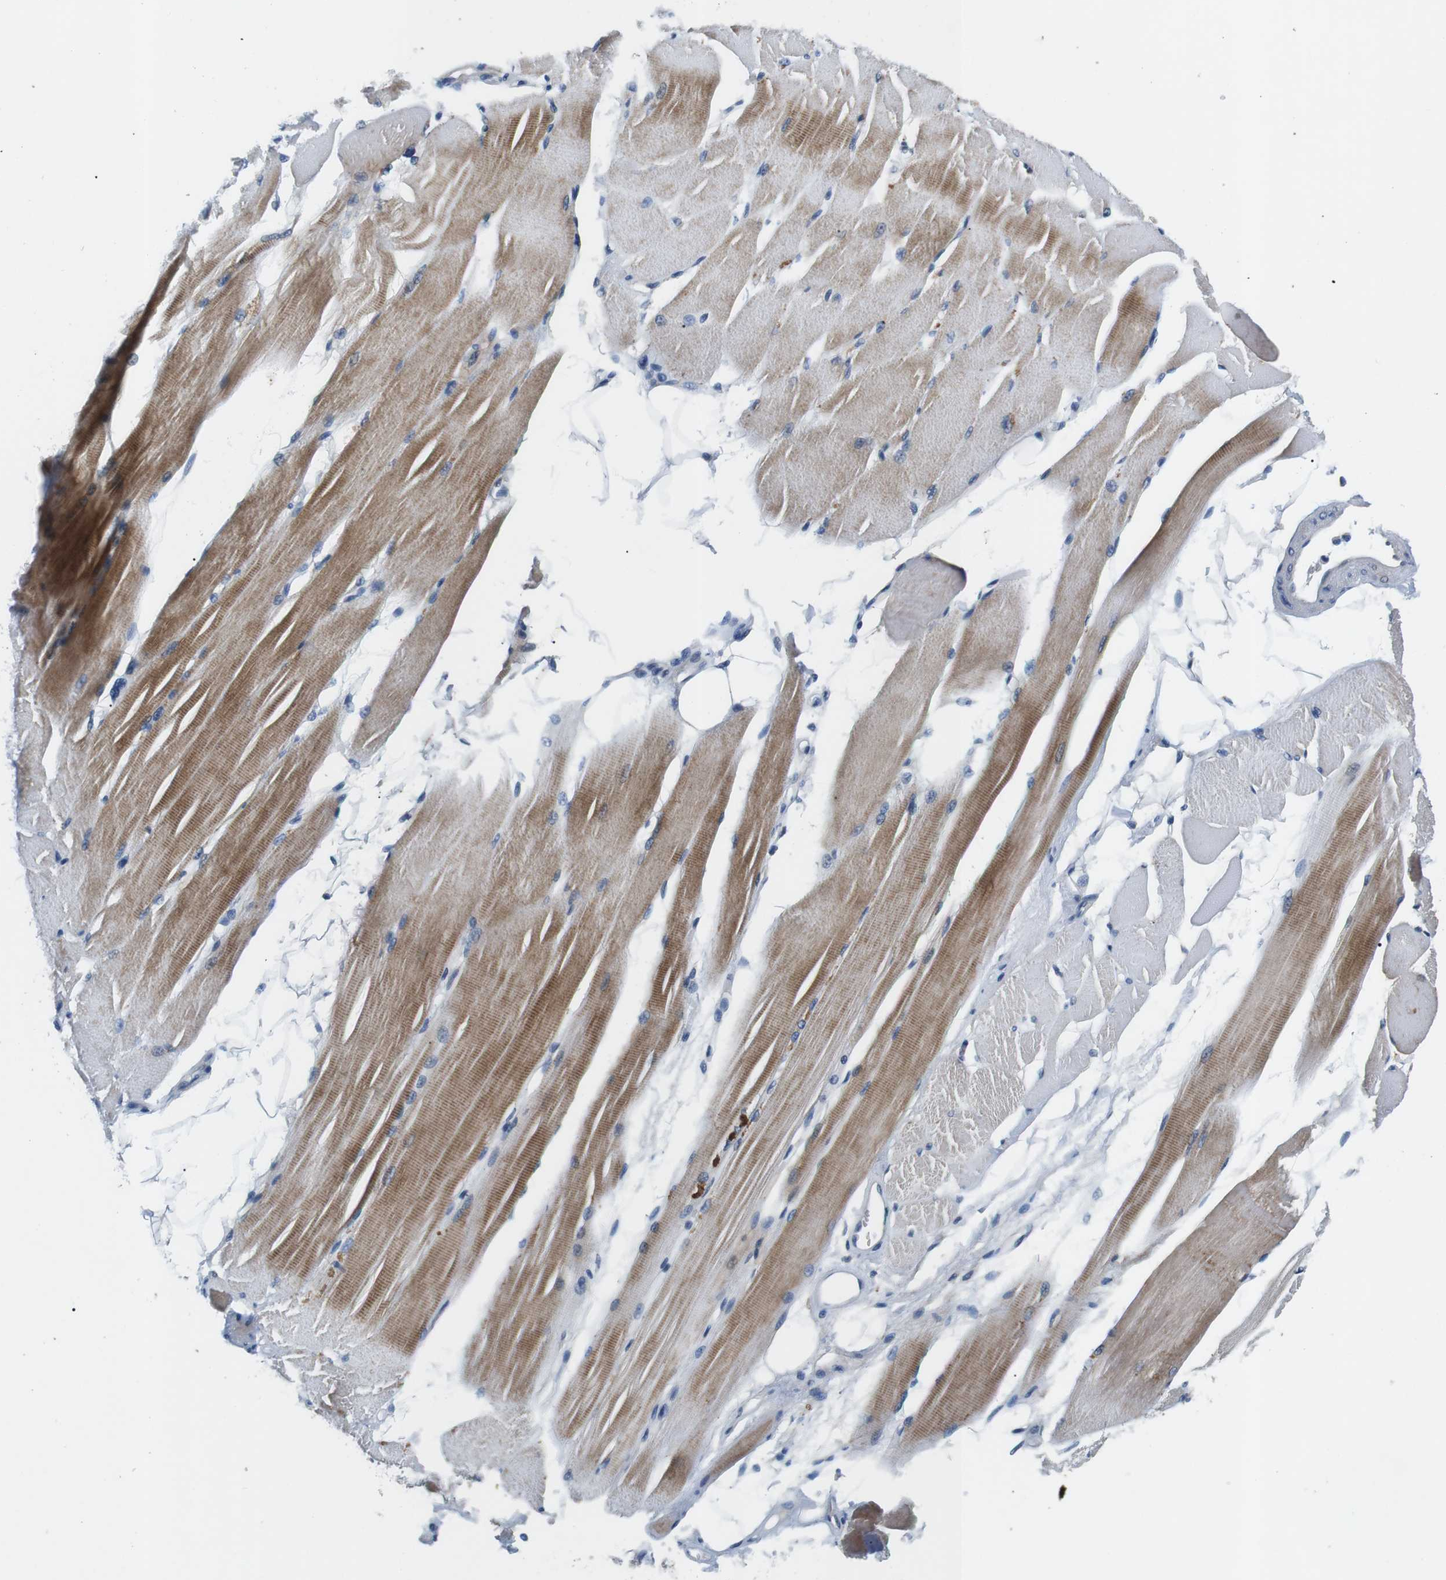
{"staining": {"intensity": "moderate", "quantity": ">75%", "location": "cytoplasmic/membranous"}, "tissue": "skeletal muscle", "cell_type": "Myocytes", "image_type": "normal", "snomed": [{"axis": "morphology", "description": "Normal tissue, NOS"}, {"axis": "topography", "description": "Skeletal muscle"}, {"axis": "topography", "description": "Peripheral nerve tissue"}], "caption": "A brown stain highlights moderate cytoplasmic/membranous positivity of a protein in myocytes of benign human skeletal muscle.", "gene": "SLC30A1", "patient": {"sex": "female", "age": 84}}